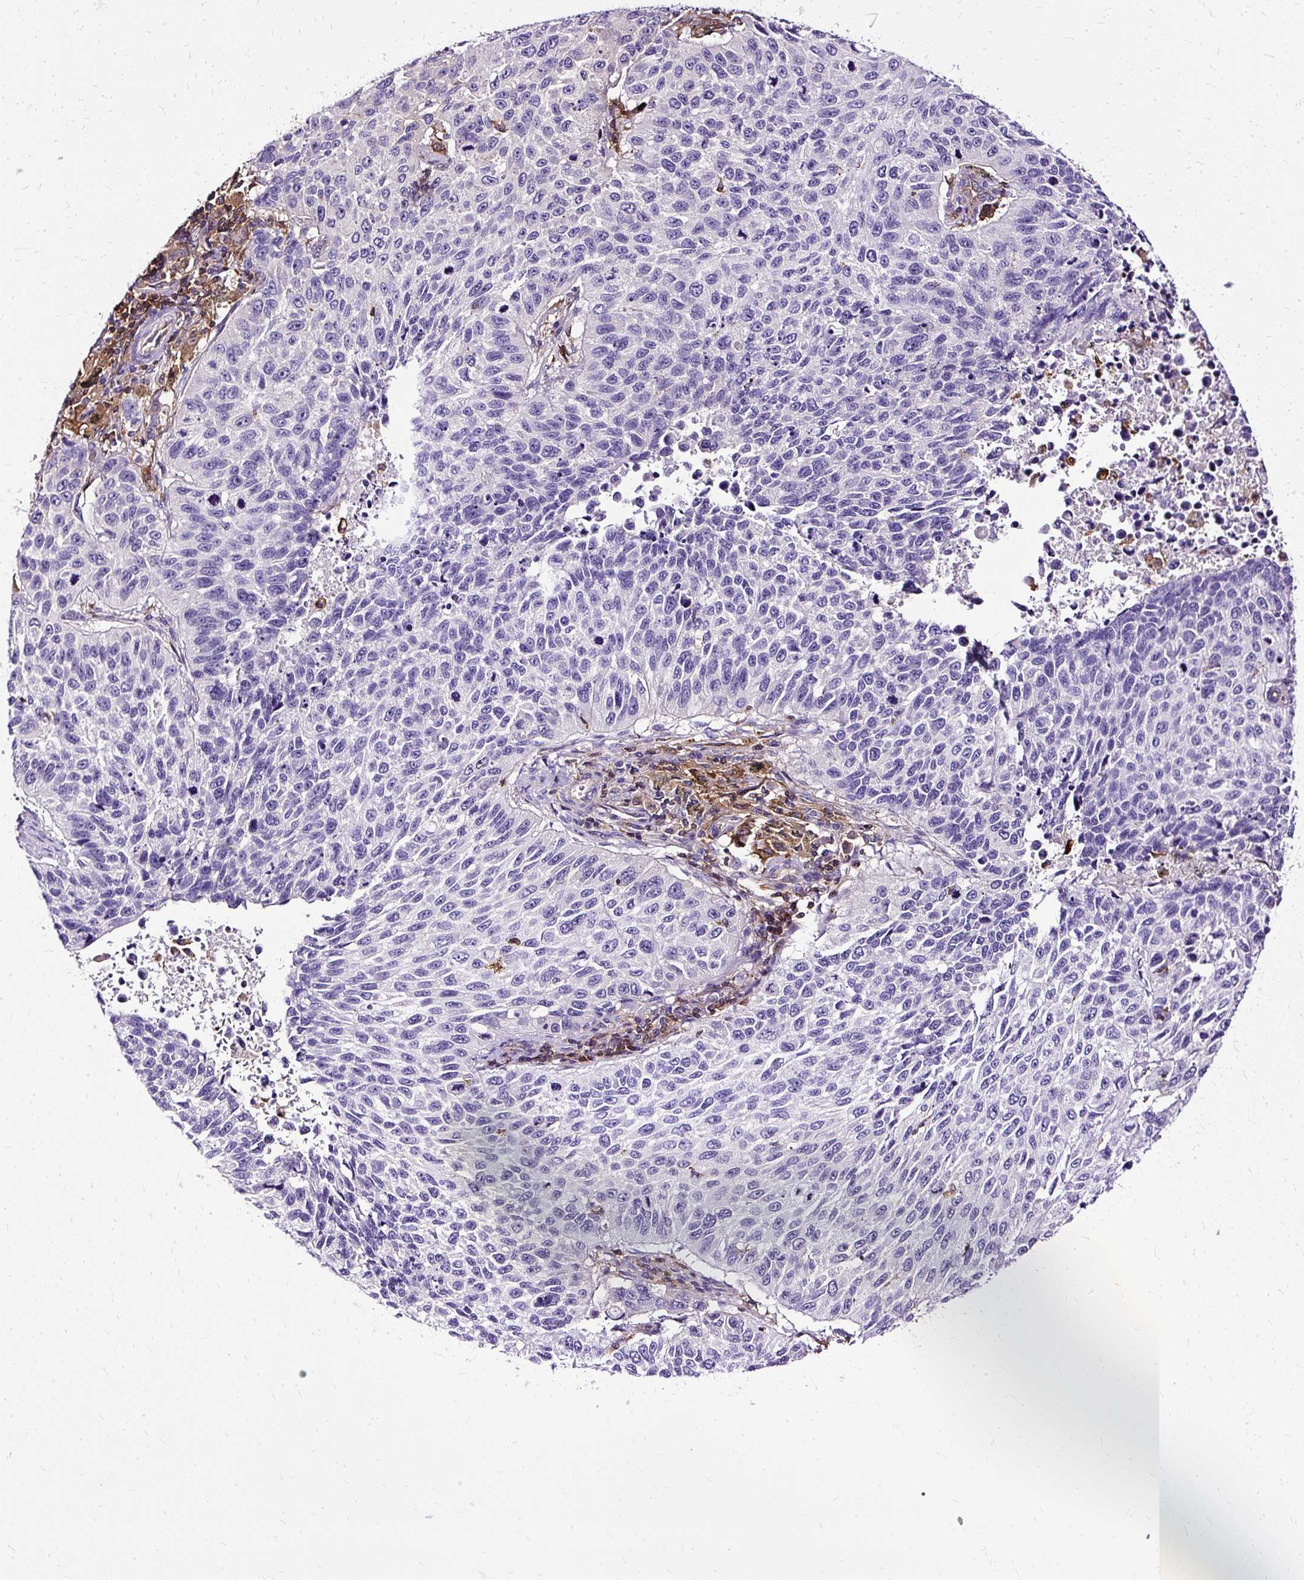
{"staining": {"intensity": "negative", "quantity": "none", "location": "none"}, "tissue": "lung cancer", "cell_type": "Tumor cells", "image_type": "cancer", "snomed": [{"axis": "morphology", "description": "Squamous cell carcinoma, NOS"}, {"axis": "topography", "description": "Lung"}], "caption": "Squamous cell carcinoma (lung) stained for a protein using IHC displays no staining tumor cells.", "gene": "TWF2", "patient": {"sex": "male", "age": 62}}